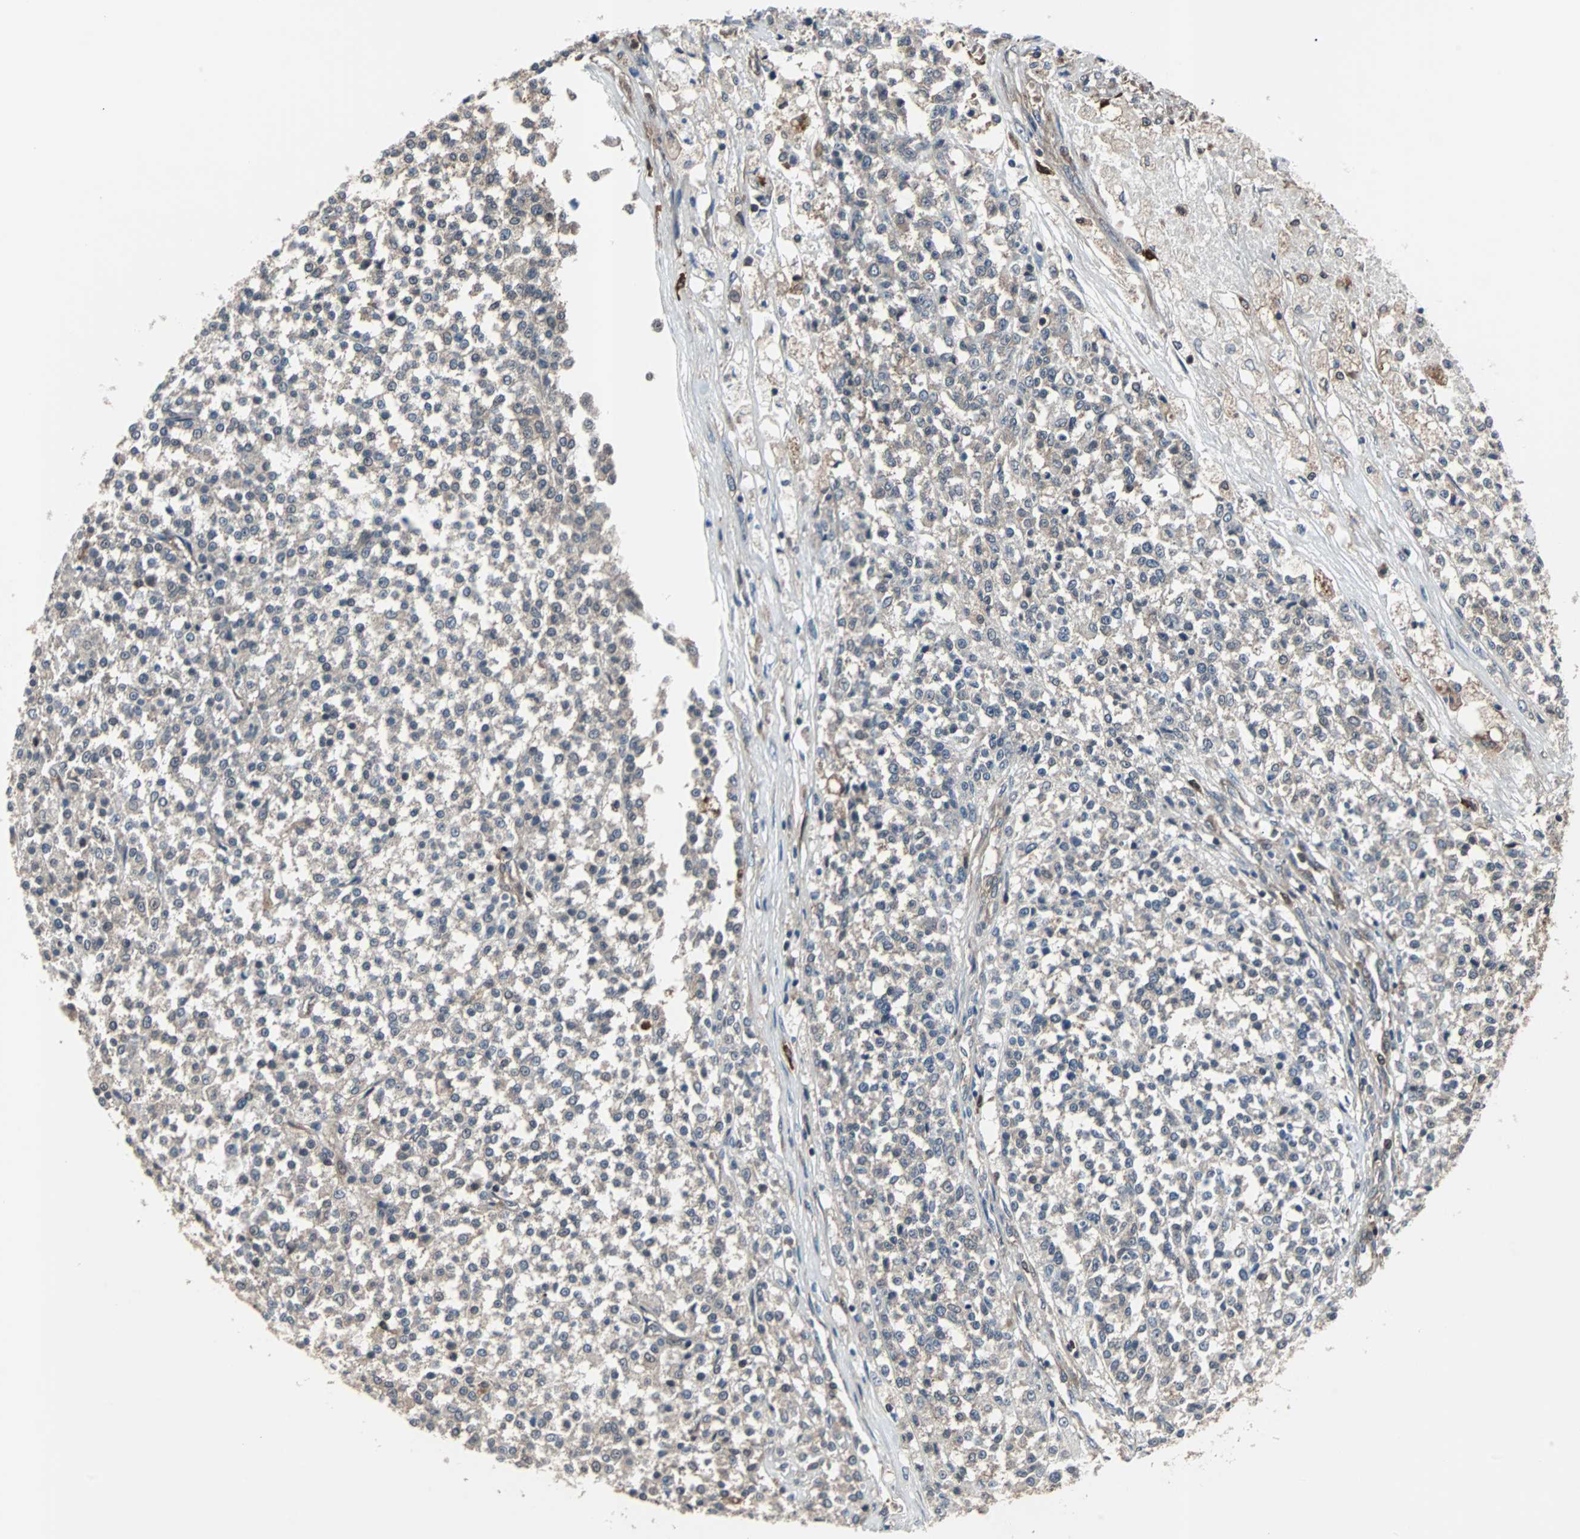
{"staining": {"intensity": "weak", "quantity": ">75%", "location": "cytoplasmic/membranous"}, "tissue": "testis cancer", "cell_type": "Tumor cells", "image_type": "cancer", "snomed": [{"axis": "morphology", "description": "Seminoma, NOS"}, {"axis": "topography", "description": "Testis"}], "caption": "About >75% of tumor cells in testis seminoma show weak cytoplasmic/membranous protein staining as visualized by brown immunohistochemical staining.", "gene": "PAK1", "patient": {"sex": "male", "age": 59}}